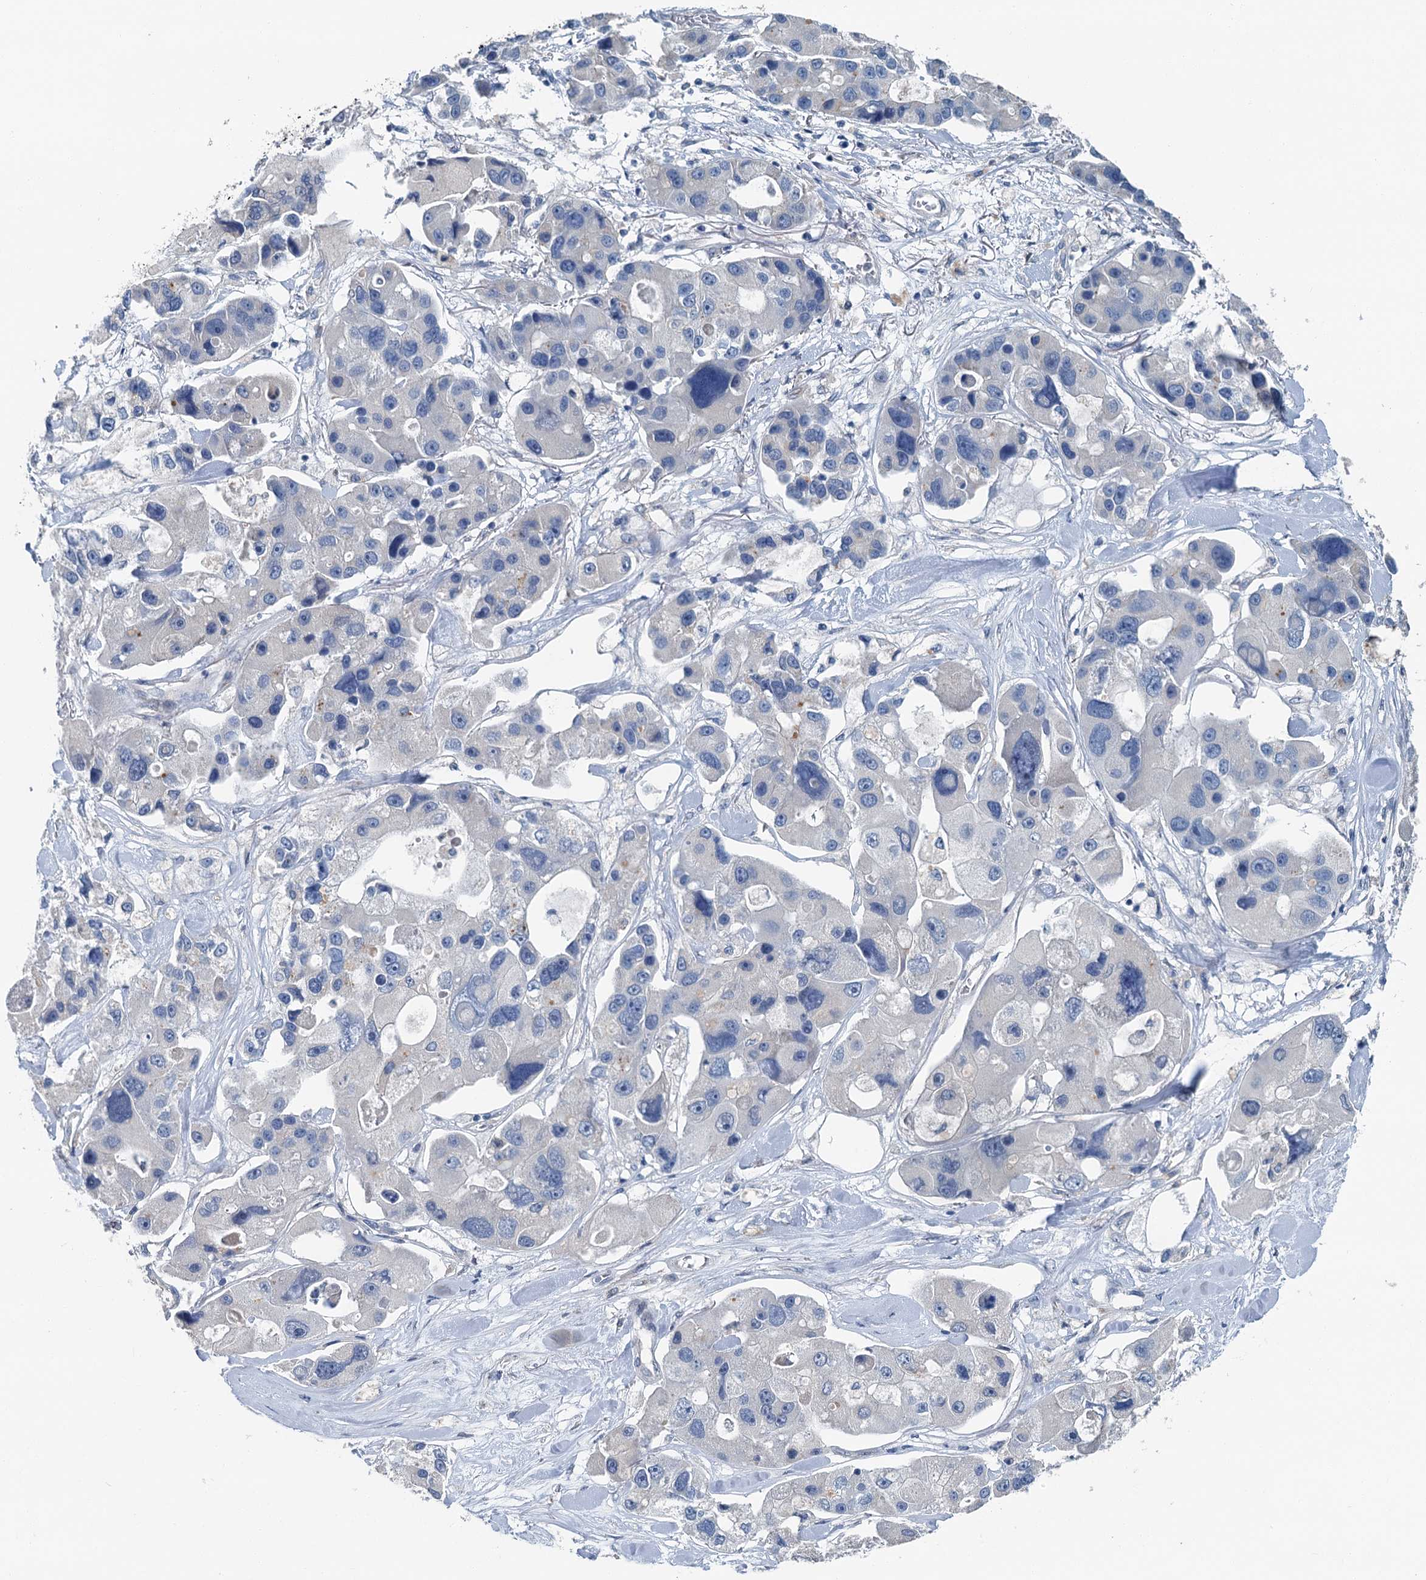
{"staining": {"intensity": "negative", "quantity": "none", "location": "none"}, "tissue": "lung cancer", "cell_type": "Tumor cells", "image_type": "cancer", "snomed": [{"axis": "morphology", "description": "Adenocarcinoma, NOS"}, {"axis": "topography", "description": "Lung"}], "caption": "An immunohistochemistry photomicrograph of lung cancer (adenocarcinoma) is shown. There is no staining in tumor cells of lung cancer (adenocarcinoma). (DAB immunohistochemistry (IHC) visualized using brightfield microscopy, high magnification).", "gene": "C6orf120", "patient": {"sex": "female", "age": 54}}